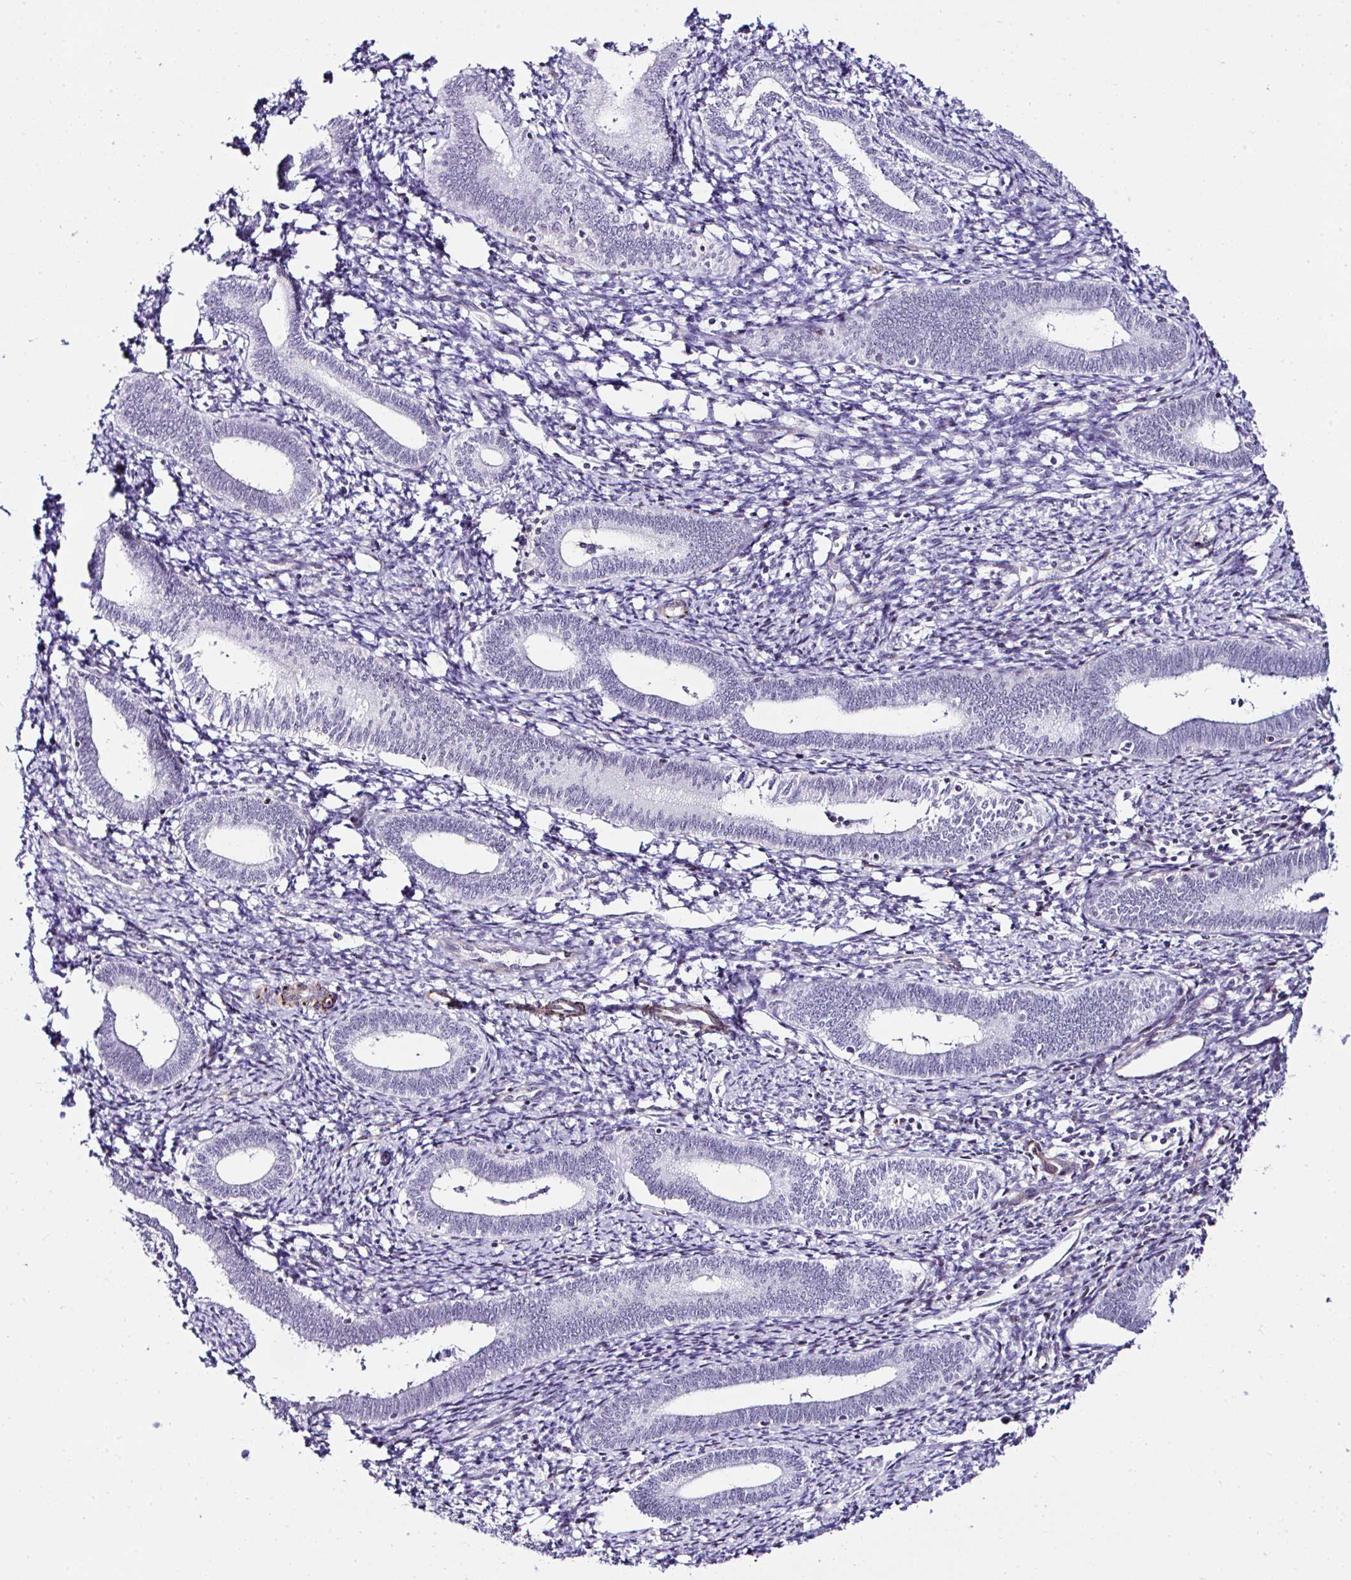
{"staining": {"intensity": "negative", "quantity": "none", "location": "none"}, "tissue": "endometrium", "cell_type": "Cells in endometrial stroma", "image_type": "normal", "snomed": [{"axis": "morphology", "description": "Normal tissue, NOS"}, {"axis": "topography", "description": "Endometrium"}], "caption": "IHC photomicrograph of normal endometrium: human endometrium stained with DAB shows no significant protein expression in cells in endometrial stroma.", "gene": "FBXO34", "patient": {"sex": "female", "age": 41}}